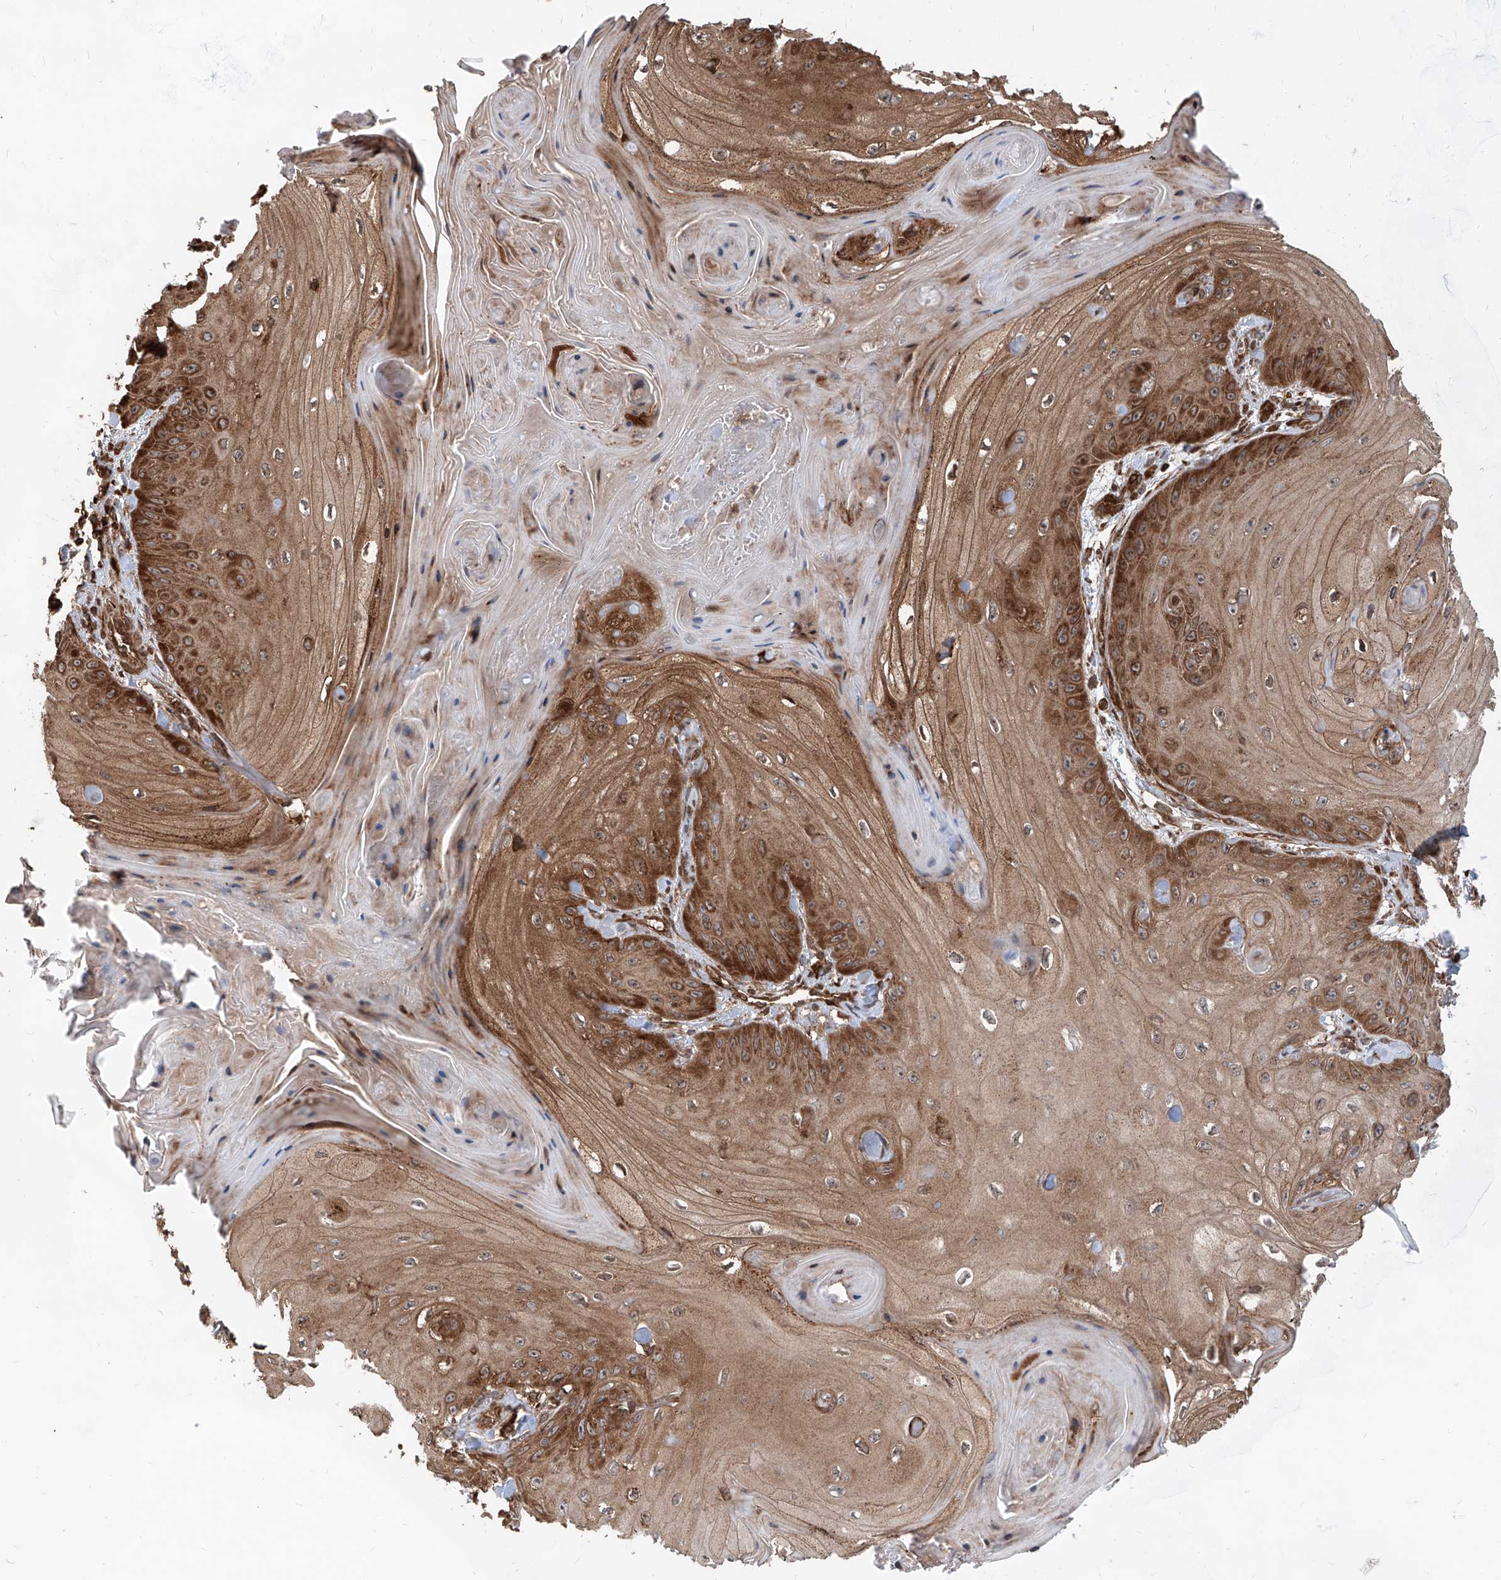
{"staining": {"intensity": "strong", "quantity": ">75%", "location": "cytoplasmic/membranous"}, "tissue": "skin cancer", "cell_type": "Tumor cells", "image_type": "cancer", "snomed": [{"axis": "morphology", "description": "Squamous cell carcinoma, NOS"}, {"axis": "topography", "description": "Skin"}], "caption": "IHC photomicrograph of human skin cancer (squamous cell carcinoma) stained for a protein (brown), which reveals high levels of strong cytoplasmic/membranous staining in about >75% of tumor cells.", "gene": "MAGED2", "patient": {"sex": "male", "age": 74}}